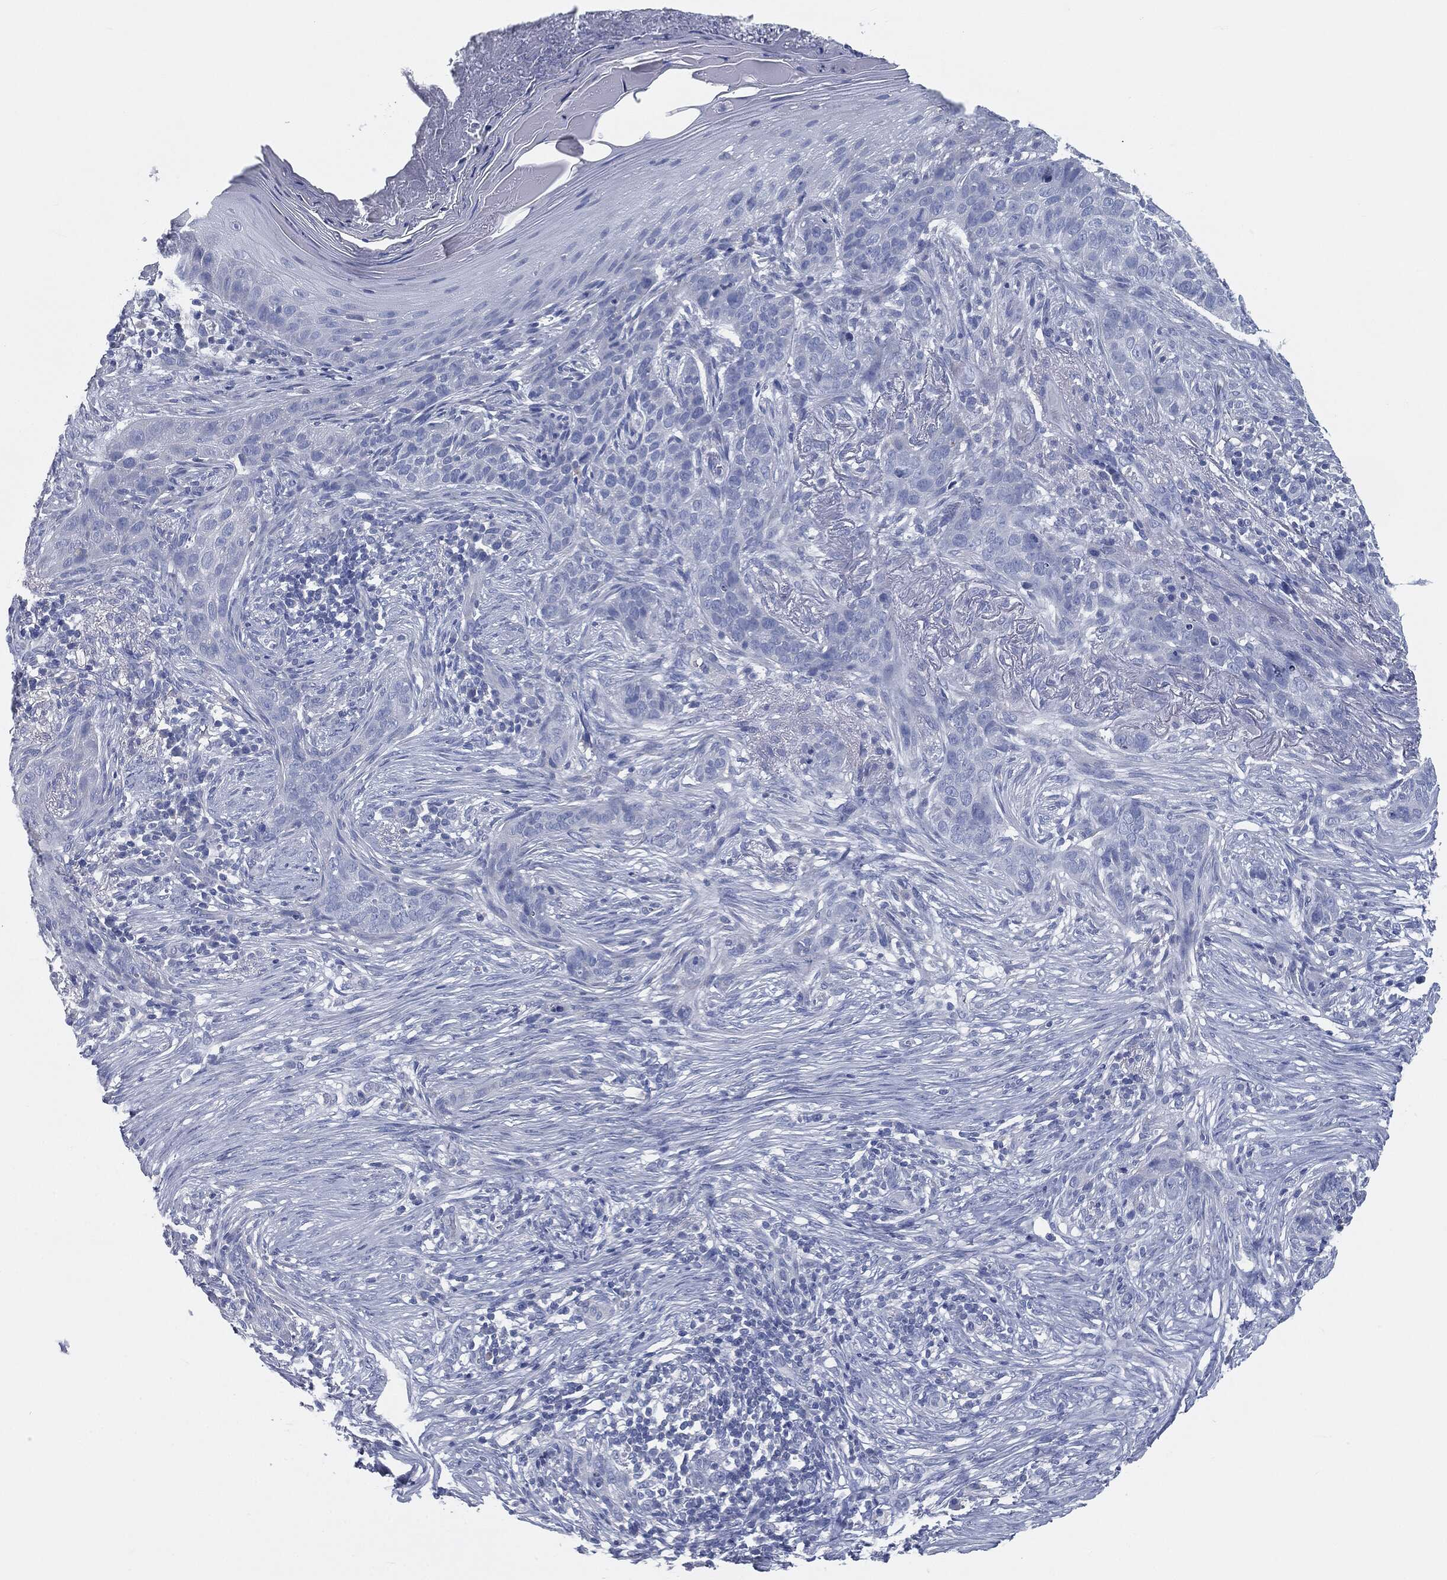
{"staining": {"intensity": "negative", "quantity": "none", "location": "none"}, "tissue": "skin cancer", "cell_type": "Tumor cells", "image_type": "cancer", "snomed": [{"axis": "morphology", "description": "Squamous cell carcinoma, NOS"}, {"axis": "topography", "description": "Skin"}], "caption": "An immunohistochemistry photomicrograph of skin cancer is shown. There is no staining in tumor cells of skin cancer. (DAB immunohistochemistry (IHC), high magnification).", "gene": "CAV3", "patient": {"sex": "male", "age": 88}}